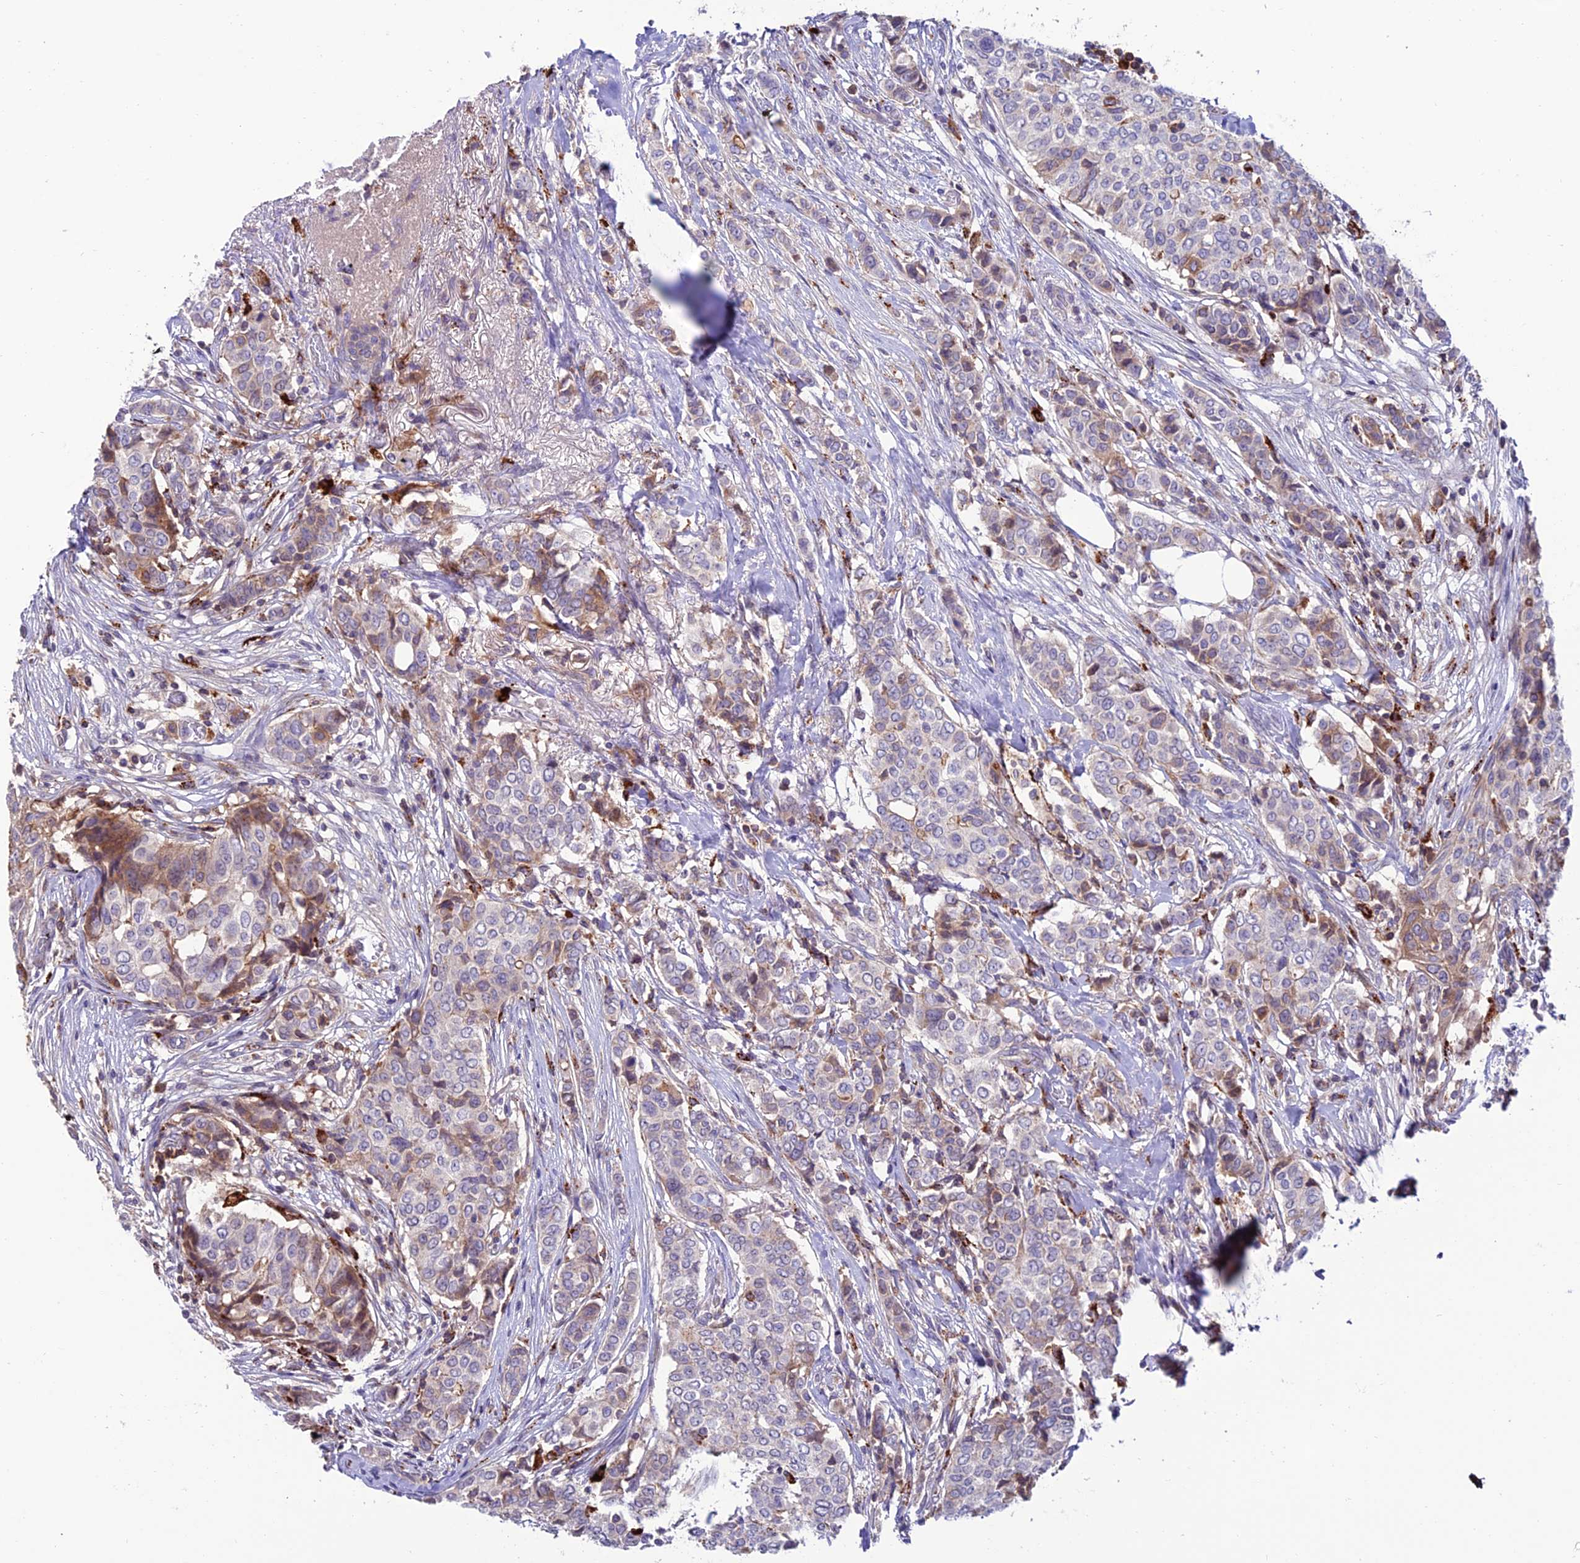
{"staining": {"intensity": "weak", "quantity": "<25%", "location": "cytoplasmic/membranous"}, "tissue": "breast cancer", "cell_type": "Tumor cells", "image_type": "cancer", "snomed": [{"axis": "morphology", "description": "Lobular carcinoma"}, {"axis": "topography", "description": "Breast"}], "caption": "A high-resolution histopathology image shows immunohistochemistry (IHC) staining of lobular carcinoma (breast), which displays no significant staining in tumor cells.", "gene": "ARHGEF18", "patient": {"sex": "female", "age": 51}}